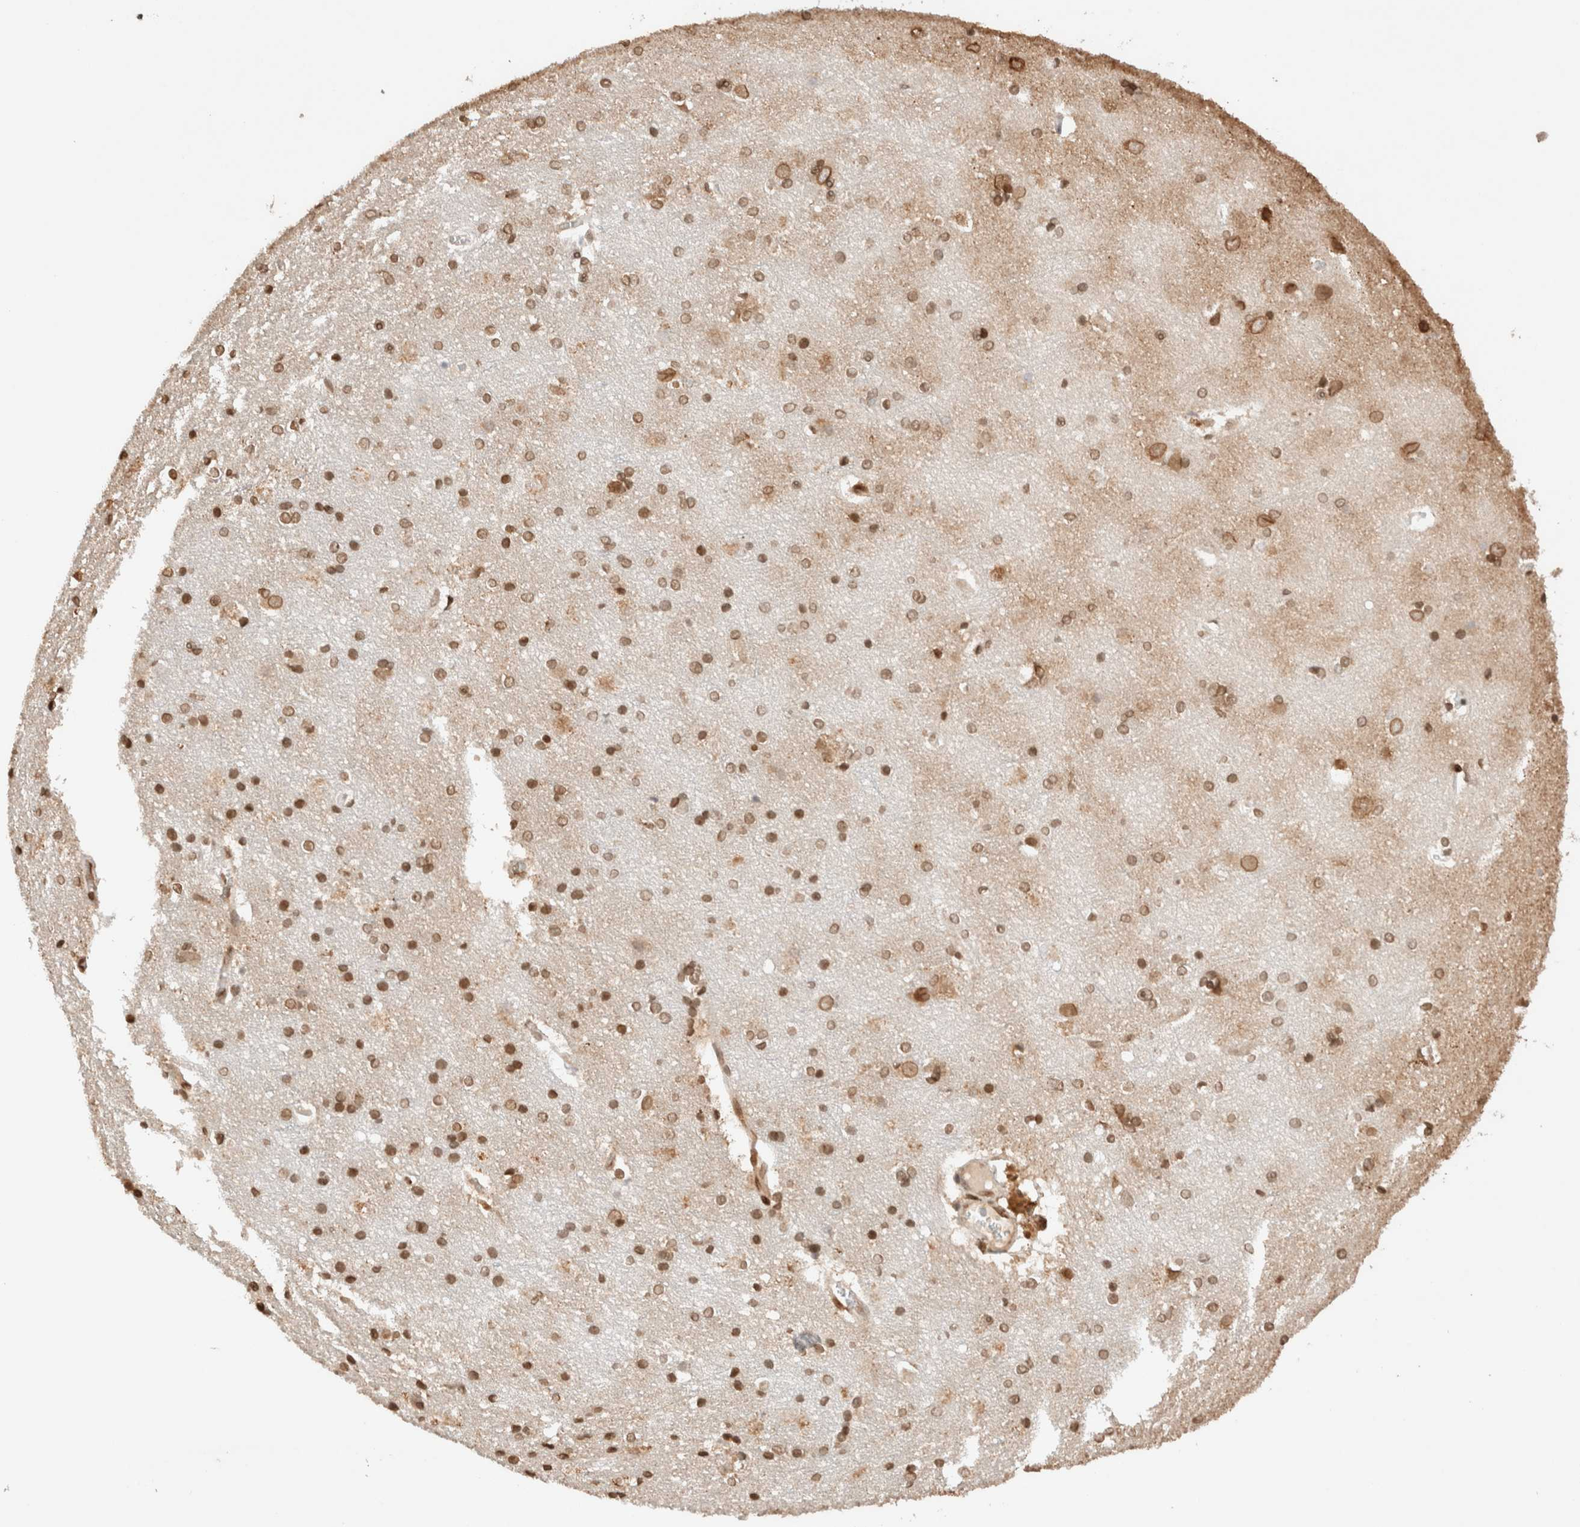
{"staining": {"intensity": "moderate", "quantity": ">75%", "location": "cytoplasmic/membranous,nuclear"}, "tissue": "cerebral cortex", "cell_type": "Endothelial cells", "image_type": "normal", "snomed": [{"axis": "morphology", "description": "Normal tissue, NOS"}, {"axis": "topography", "description": "Cerebral cortex"}], "caption": "Protein staining by immunohistochemistry (IHC) reveals moderate cytoplasmic/membranous,nuclear positivity in about >75% of endothelial cells in benign cerebral cortex.", "gene": "TPR", "patient": {"sex": "male", "age": 54}}